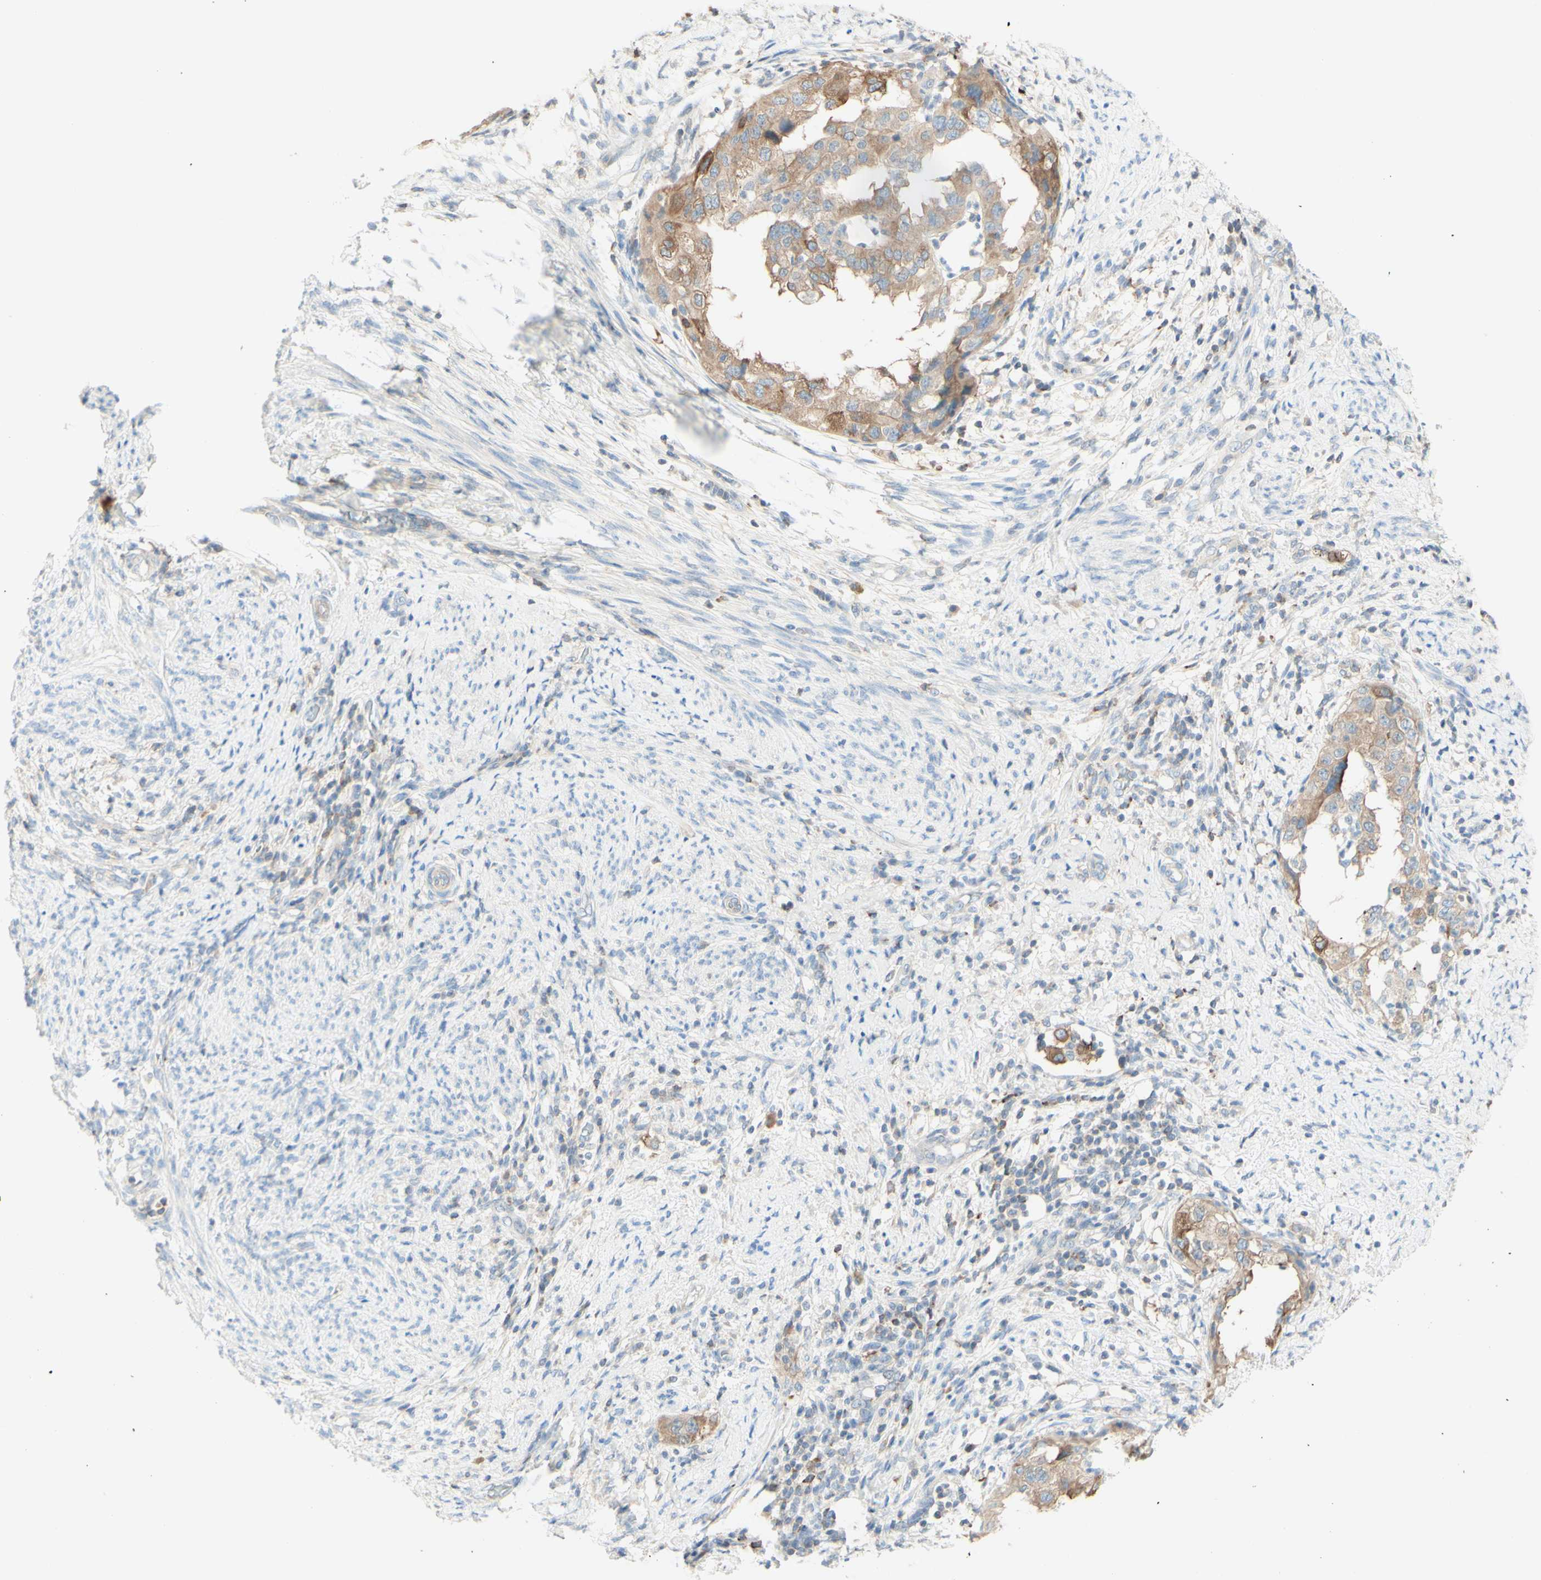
{"staining": {"intensity": "weak", "quantity": ">75%", "location": "cytoplasmic/membranous"}, "tissue": "endometrial cancer", "cell_type": "Tumor cells", "image_type": "cancer", "snomed": [{"axis": "morphology", "description": "Adenocarcinoma, NOS"}, {"axis": "topography", "description": "Endometrium"}], "caption": "A low amount of weak cytoplasmic/membranous positivity is identified in about >75% of tumor cells in endometrial adenocarcinoma tissue.", "gene": "MTM1", "patient": {"sex": "female", "age": 85}}